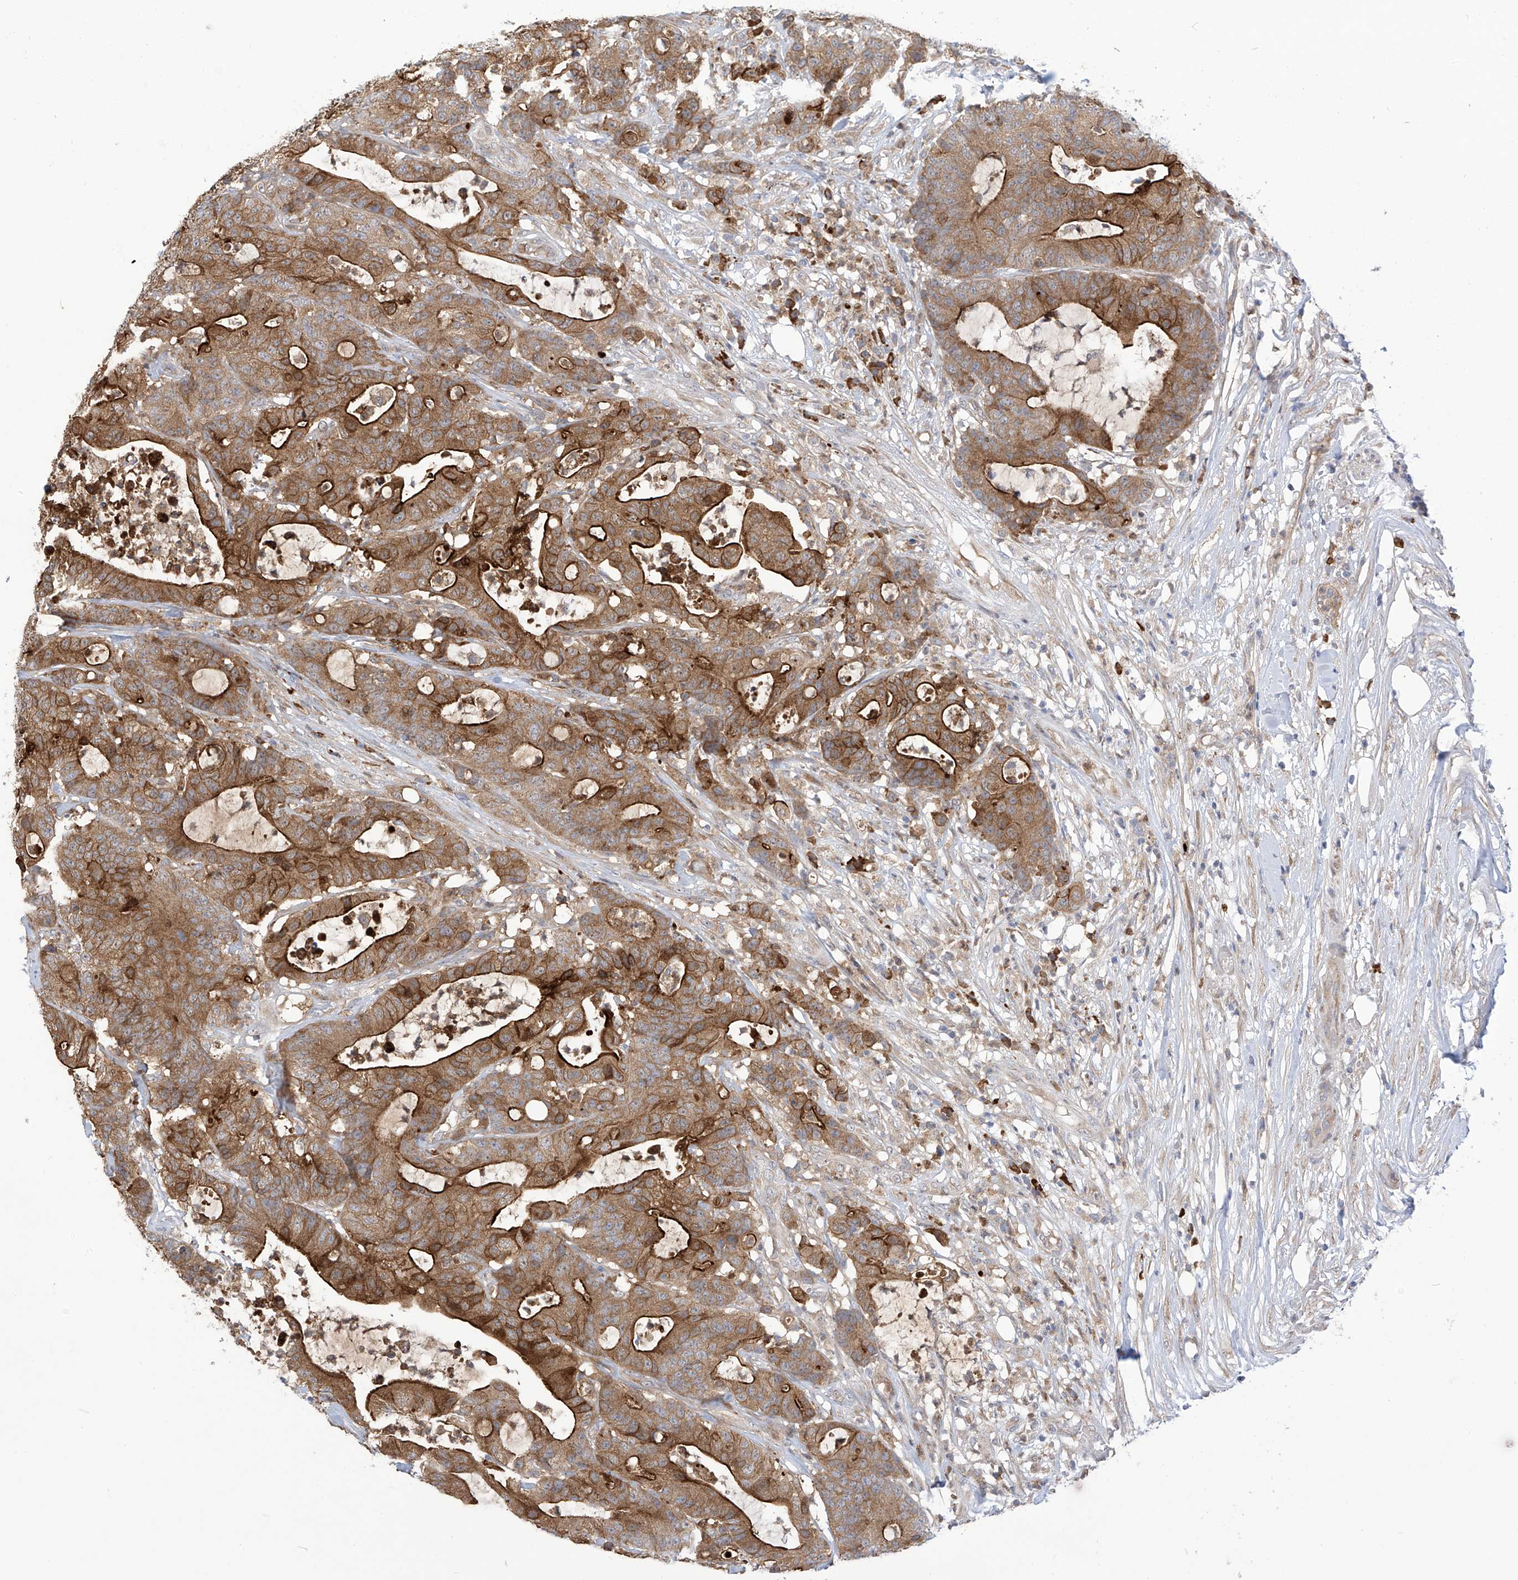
{"staining": {"intensity": "strong", "quantity": "<25%", "location": "cytoplasmic/membranous"}, "tissue": "colorectal cancer", "cell_type": "Tumor cells", "image_type": "cancer", "snomed": [{"axis": "morphology", "description": "Adenocarcinoma, NOS"}, {"axis": "topography", "description": "Colon"}], "caption": "Tumor cells display medium levels of strong cytoplasmic/membranous expression in approximately <25% of cells in adenocarcinoma (colorectal).", "gene": "KIAA1522", "patient": {"sex": "female", "age": 84}}